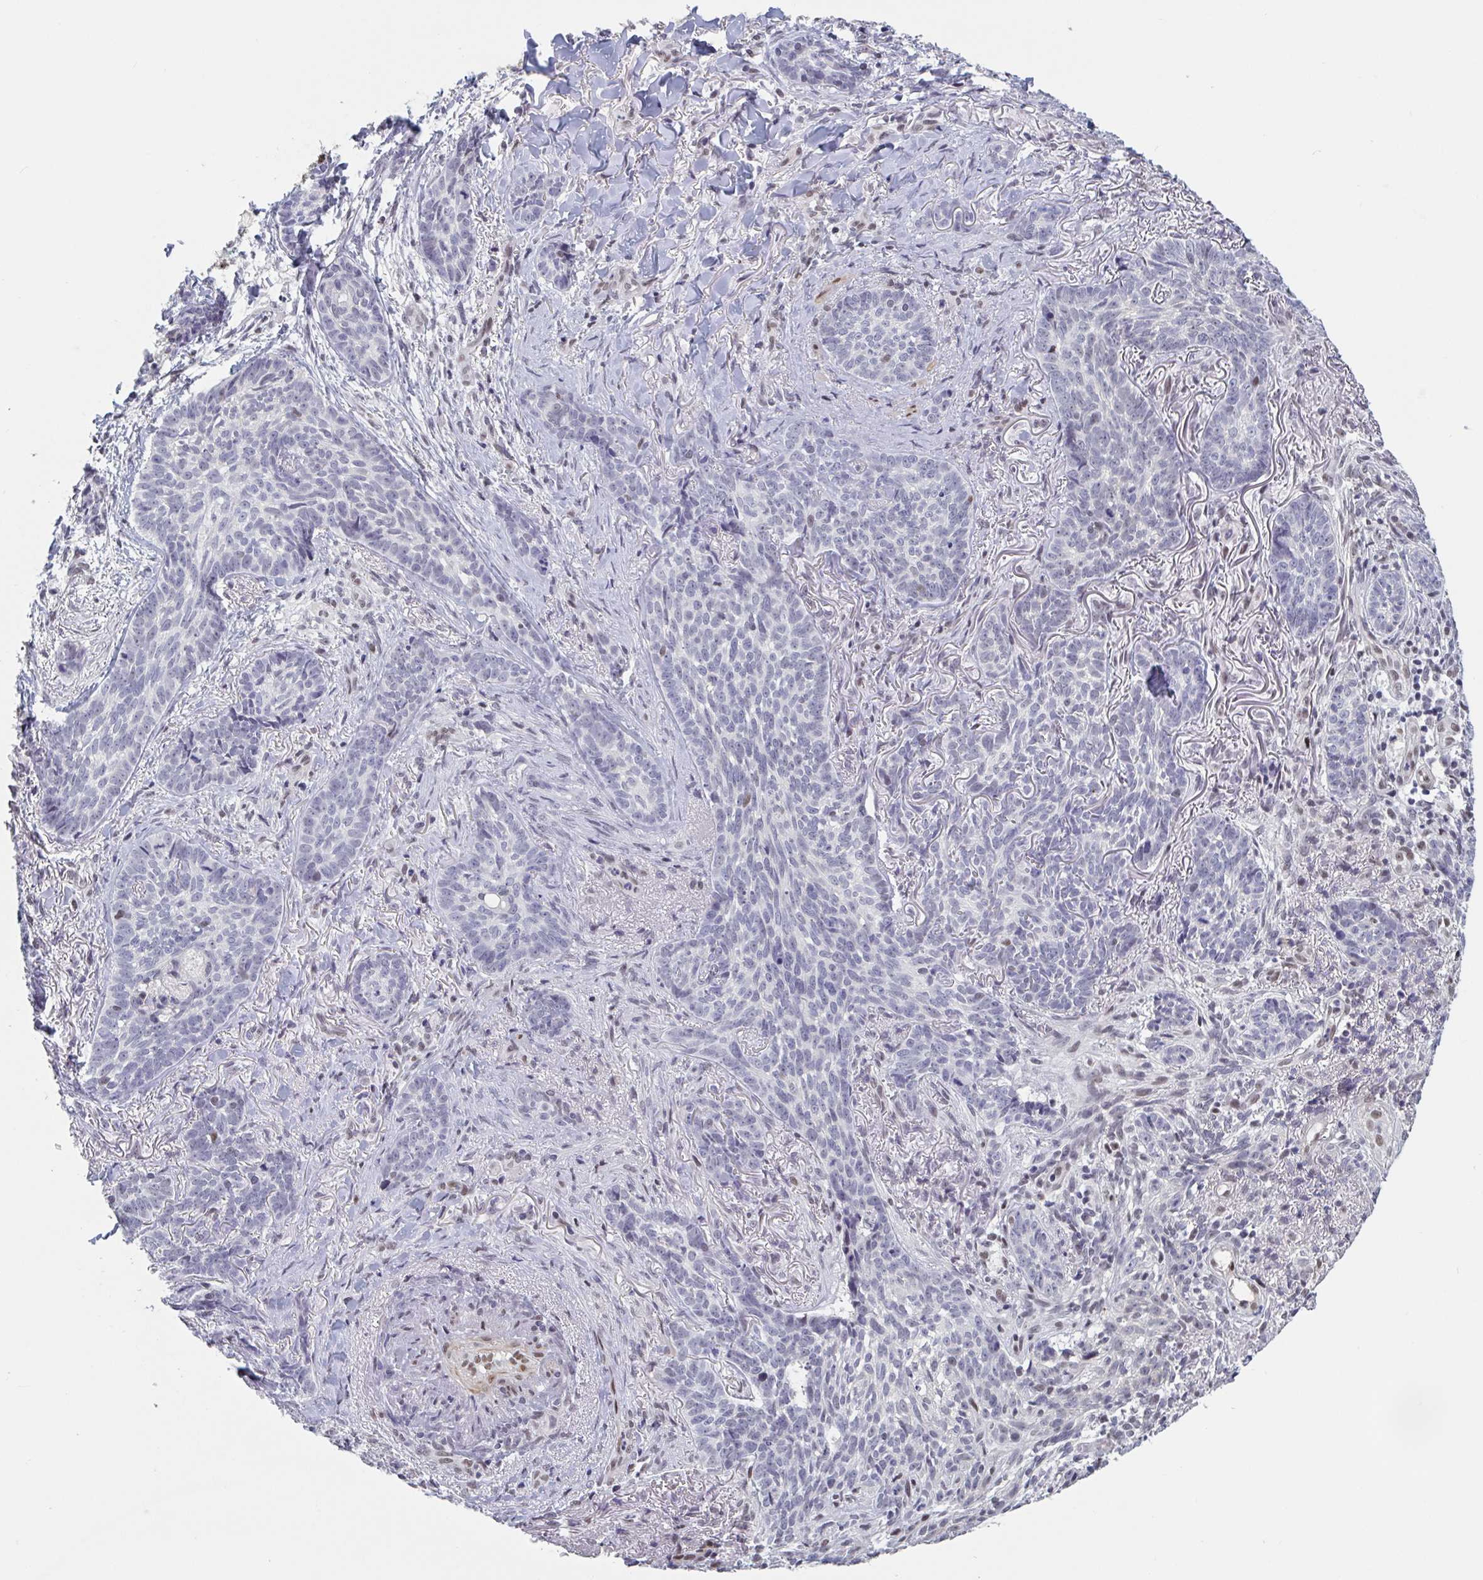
{"staining": {"intensity": "negative", "quantity": "none", "location": "none"}, "tissue": "skin cancer", "cell_type": "Tumor cells", "image_type": "cancer", "snomed": [{"axis": "morphology", "description": "Basal cell carcinoma"}, {"axis": "topography", "description": "Skin"}, {"axis": "topography", "description": "Skin of face"}], "caption": "Immunohistochemistry of human skin cancer displays no positivity in tumor cells.", "gene": "BCL7B", "patient": {"sex": "male", "age": 88}}